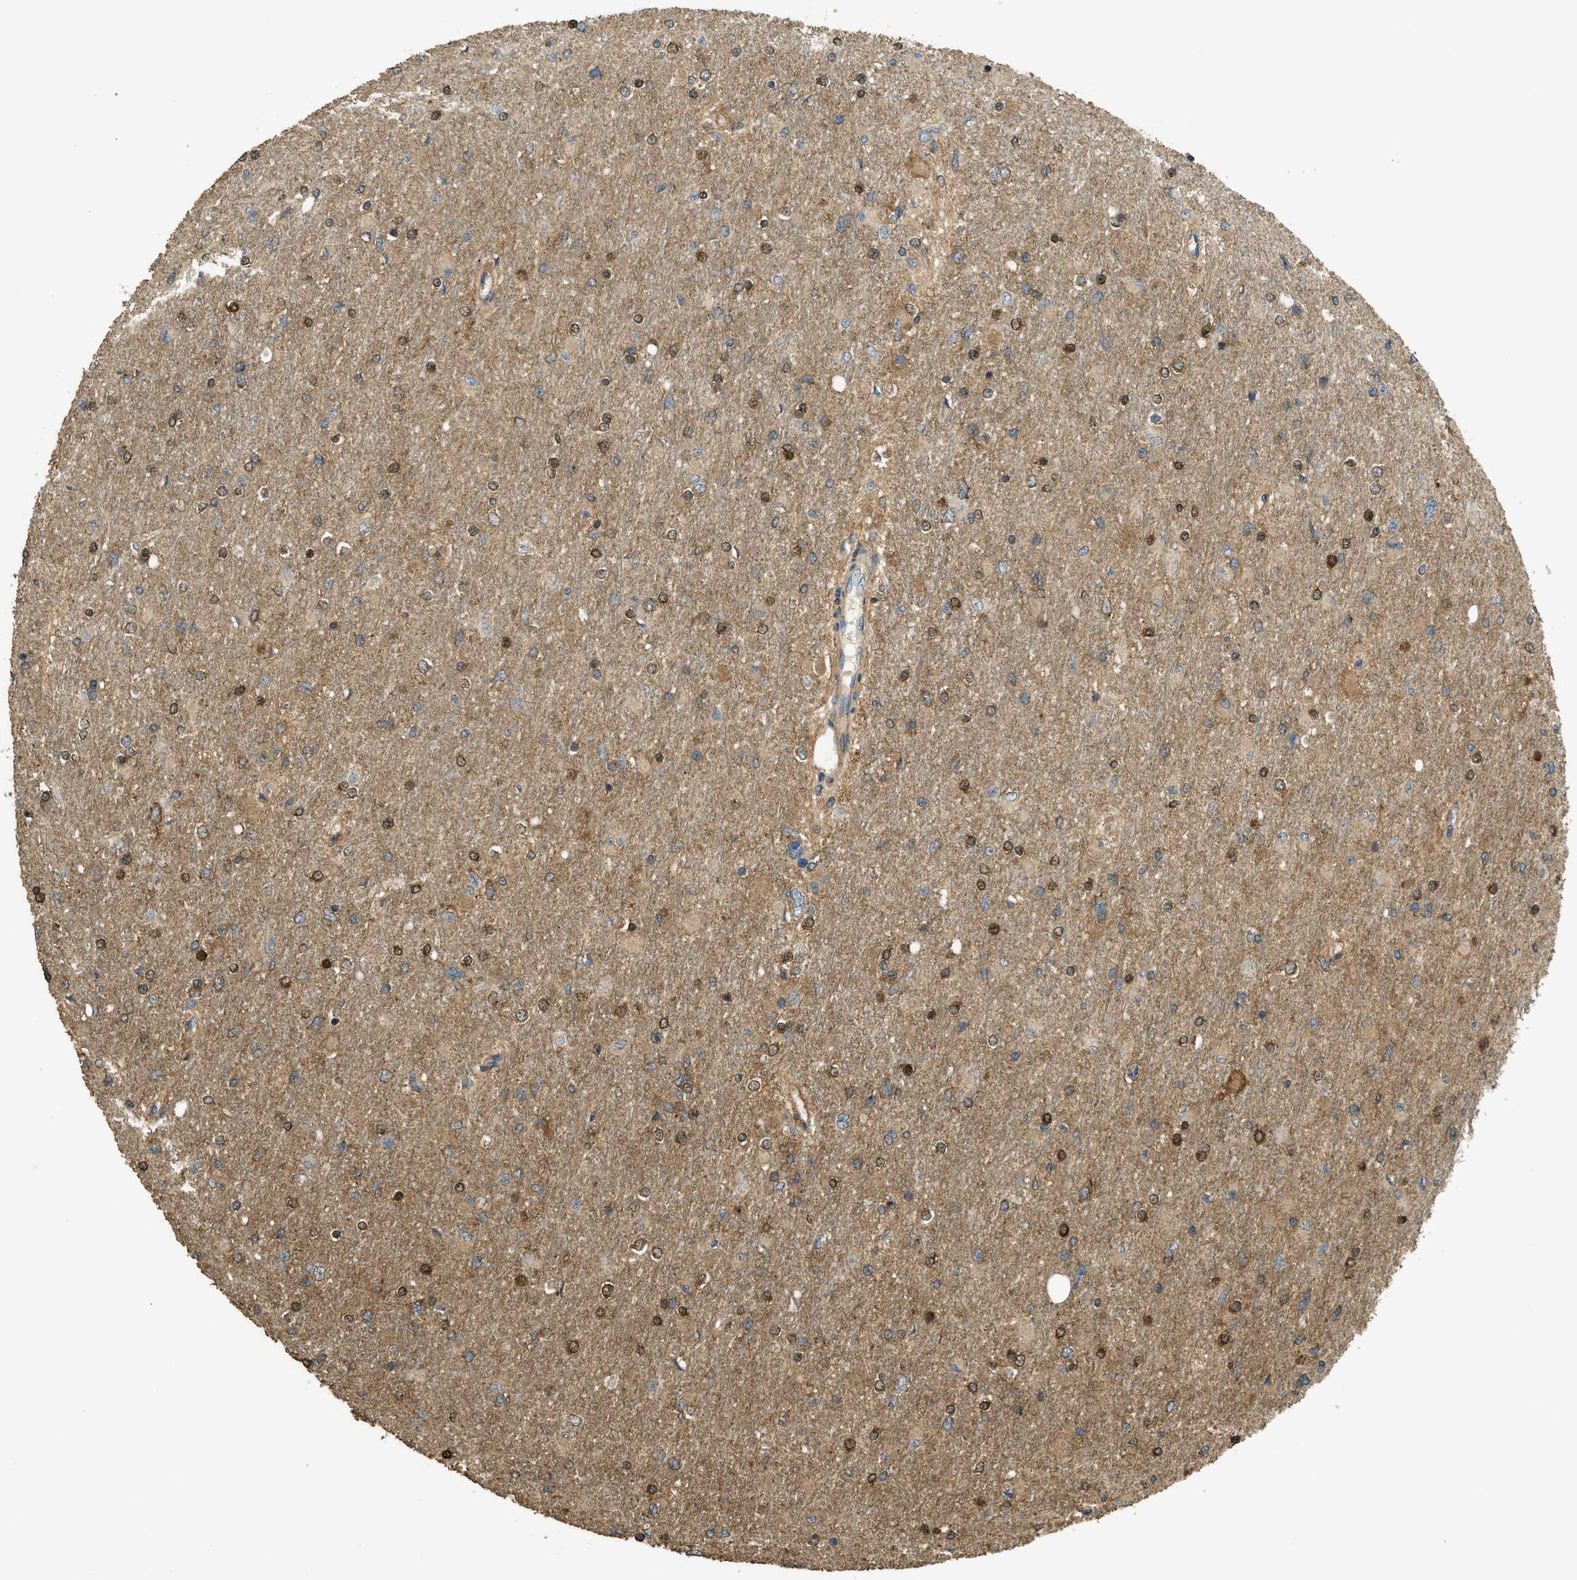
{"staining": {"intensity": "moderate", "quantity": "25%-75%", "location": "nuclear"}, "tissue": "glioma", "cell_type": "Tumor cells", "image_type": "cancer", "snomed": [{"axis": "morphology", "description": "Glioma, malignant, High grade"}, {"axis": "topography", "description": "Cerebral cortex"}], "caption": "Brown immunohistochemical staining in malignant glioma (high-grade) demonstrates moderate nuclear expression in about 25%-75% of tumor cells.", "gene": "CD276", "patient": {"sex": "female", "age": 36}}